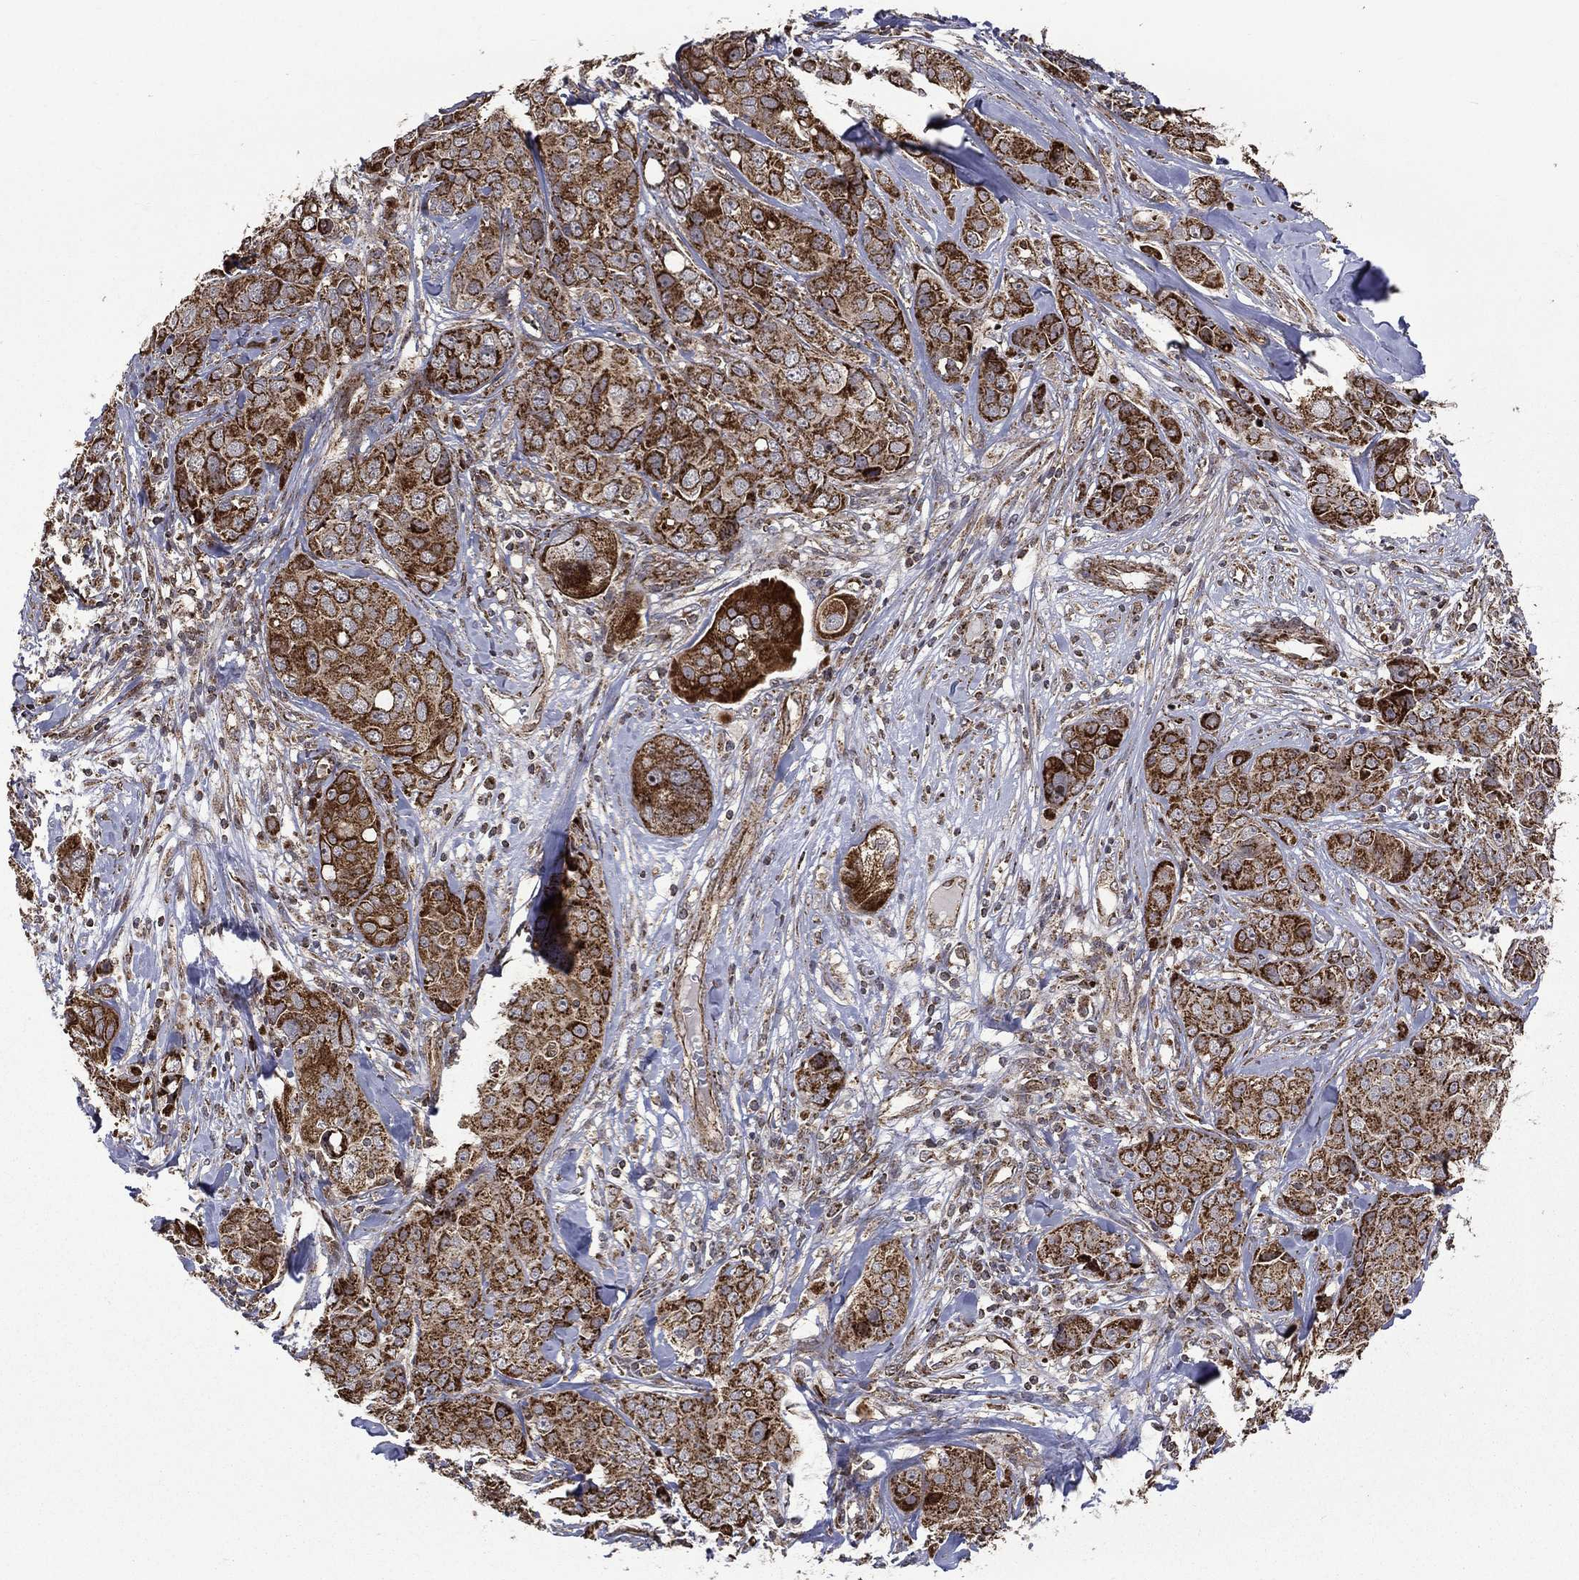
{"staining": {"intensity": "strong", "quantity": ">75%", "location": "cytoplasmic/membranous"}, "tissue": "breast cancer", "cell_type": "Tumor cells", "image_type": "cancer", "snomed": [{"axis": "morphology", "description": "Duct carcinoma"}, {"axis": "topography", "description": "Breast"}], "caption": "High-magnification brightfield microscopy of breast invasive ductal carcinoma stained with DAB (brown) and counterstained with hematoxylin (blue). tumor cells exhibit strong cytoplasmic/membranous staining is present in approximately>75% of cells.", "gene": "GIMAP6", "patient": {"sex": "female", "age": 43}}